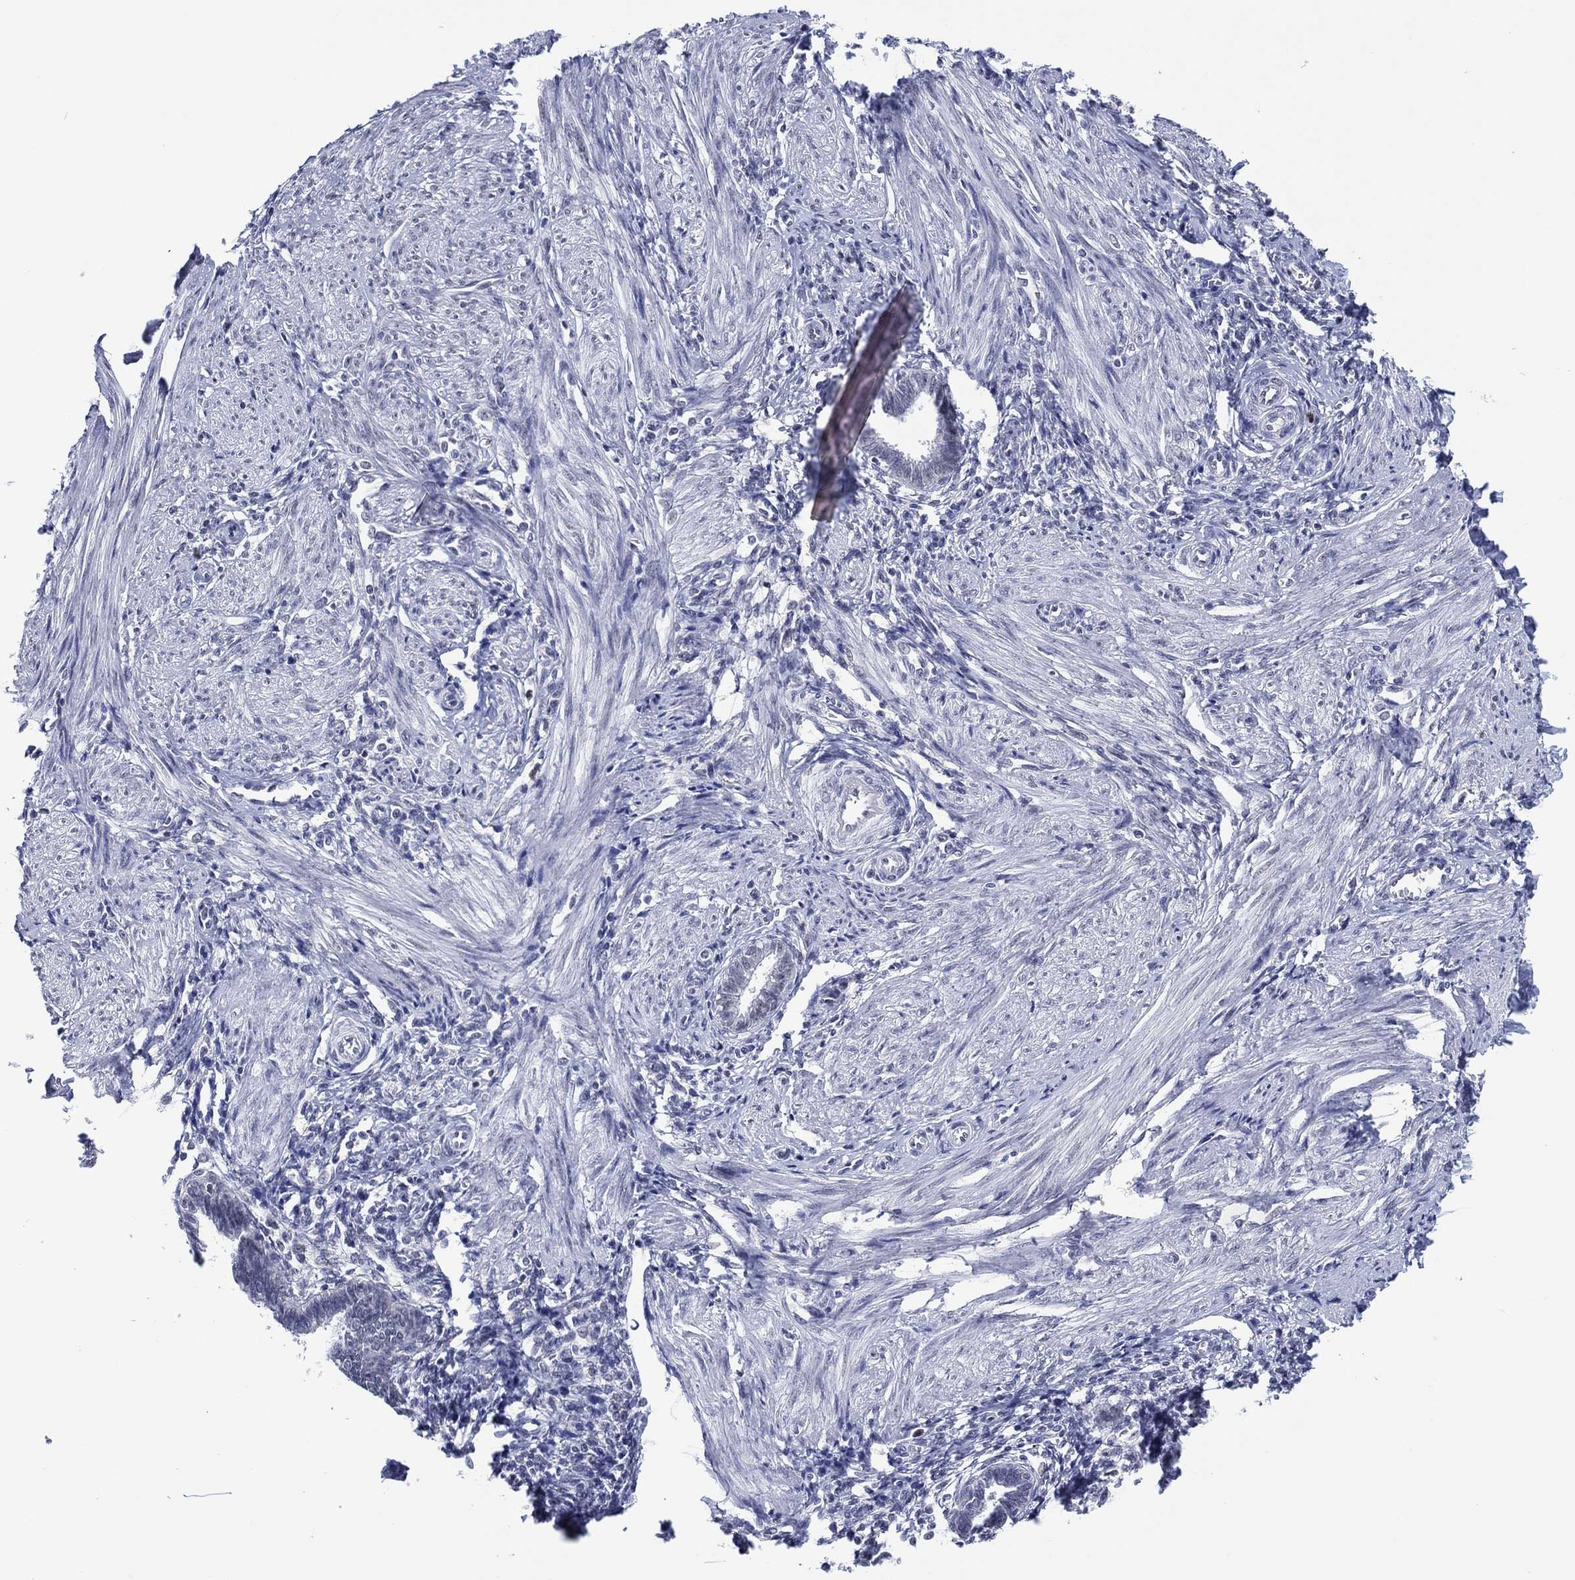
{"staining": {"intensity": "negative", "quantity": "none", "location": "none"}, "tissue": "endometrium", "cell_type": "Cells in endometrial stroma", "image_type": "normal", "snomed": [{"axis": "morphology", "description": "Normal tissue, NOS"}, {"axis": "topography", "description": "Cervix"}, {"axis": "topography", "description": "Endometrium"}], "caption": "Immunohistochemistry (IHC) photomicrograph of normal human endometrium stained for a protein (brown), which reveals no expression in cells in endometrial stroma. Brightfield microscopy of immunohistochemistry stained with DAB (brown) and hematoxylin (blue), captured at high magnification.", "gene": "GATA6", "patient": {"sex": "female", "age": 37}}